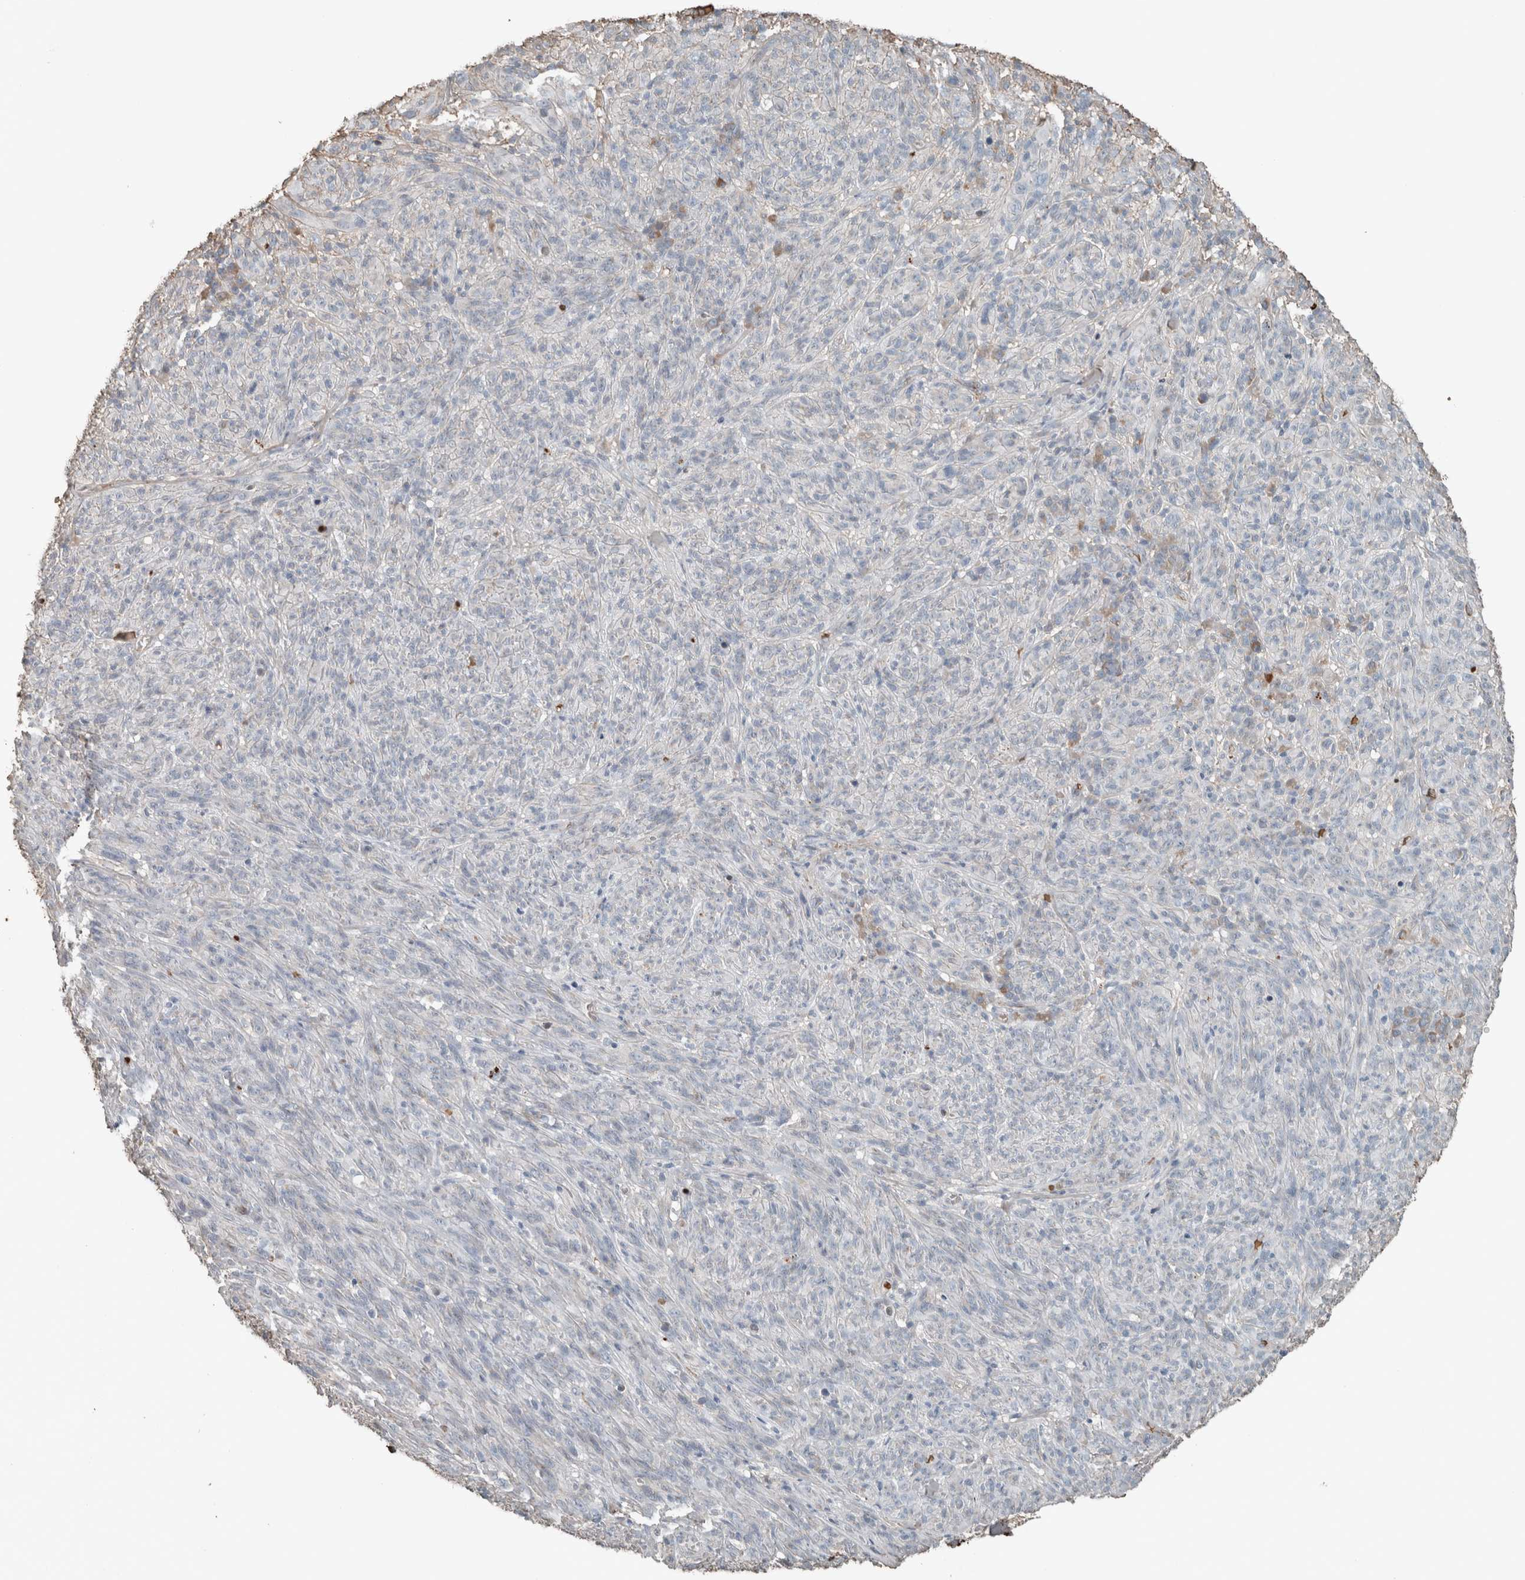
{"staining": {"intensity": "negative", "quantity": "none", "location": "none"}, "tissue": "melanoma", "cell_type": "Tumor cells", "image_type": "cancer", "snomed": [{"axis": "morphology", "description": "Malignant melanoma, NOS"}, {"axis": "topography", "description": "Skin of head"}], "caption": "A high-resolution photomicrograph shows immunohistochemistry staining of malignant melanoma, which reveals no significant staining in tumor cells.", "gene": "USP34", "patient": {"sex": "male", "age": 96}}